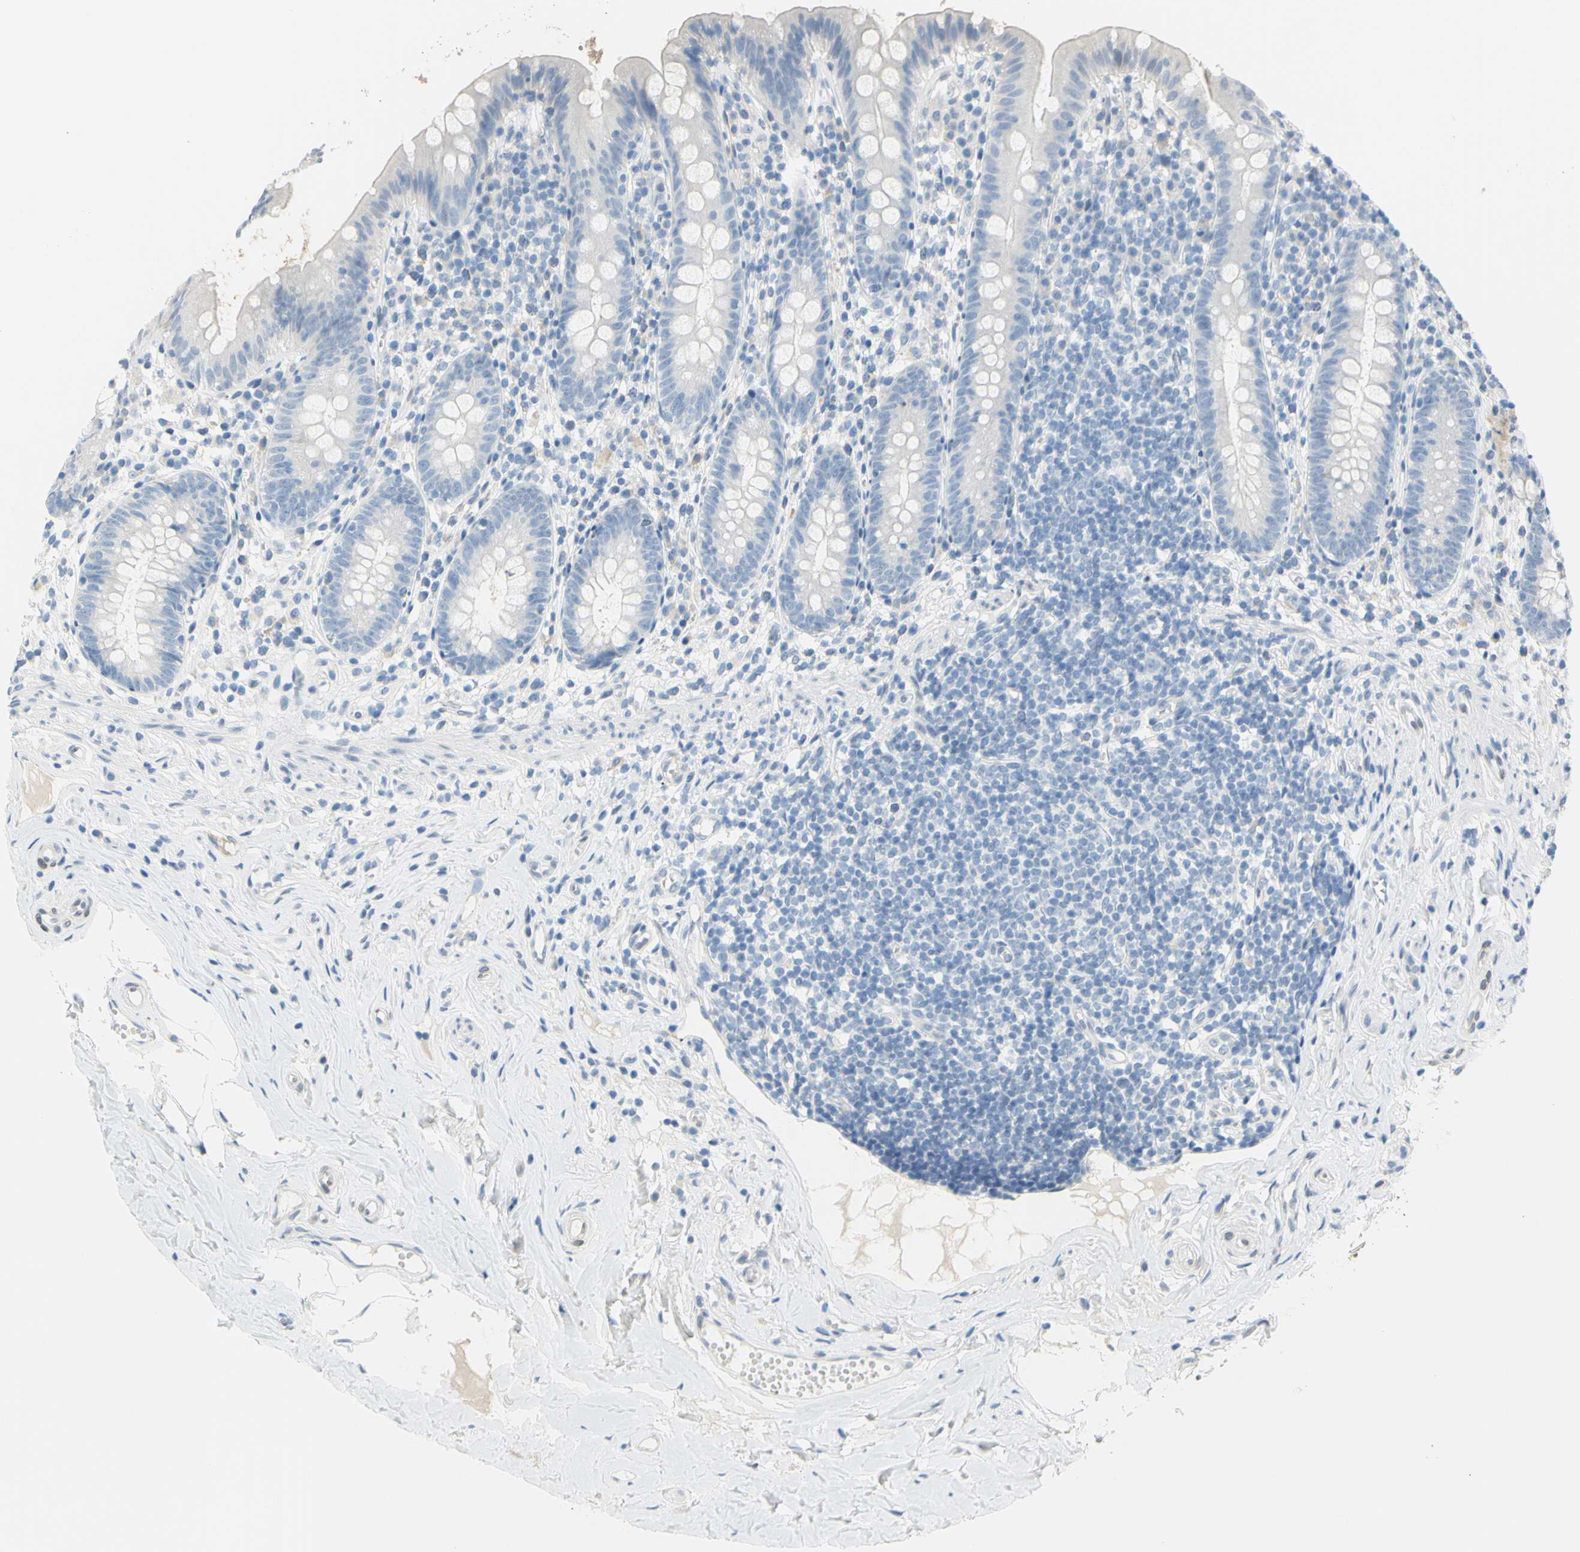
{"staining": {"intensity": "negative", "quantity": "none", "location": "none"}, "tissue": "appendix", "cell_type": "Glandular cells", "image_type": "normal", "snomed": [{"axis": "morphology", "description": "Normal tissue, NOS"}, {"axis": "topography", "description": "Appendix"}], "caption": "Glandular cells show no significant positivity in unremarkable appendix. (Brightfield microscopy of DAB (3,3'-diaminobenzidine) immunohistochemistry (IHC) at high magnification).", "gene": "DCT", "patient": {"sex": "male", "age": 52}}